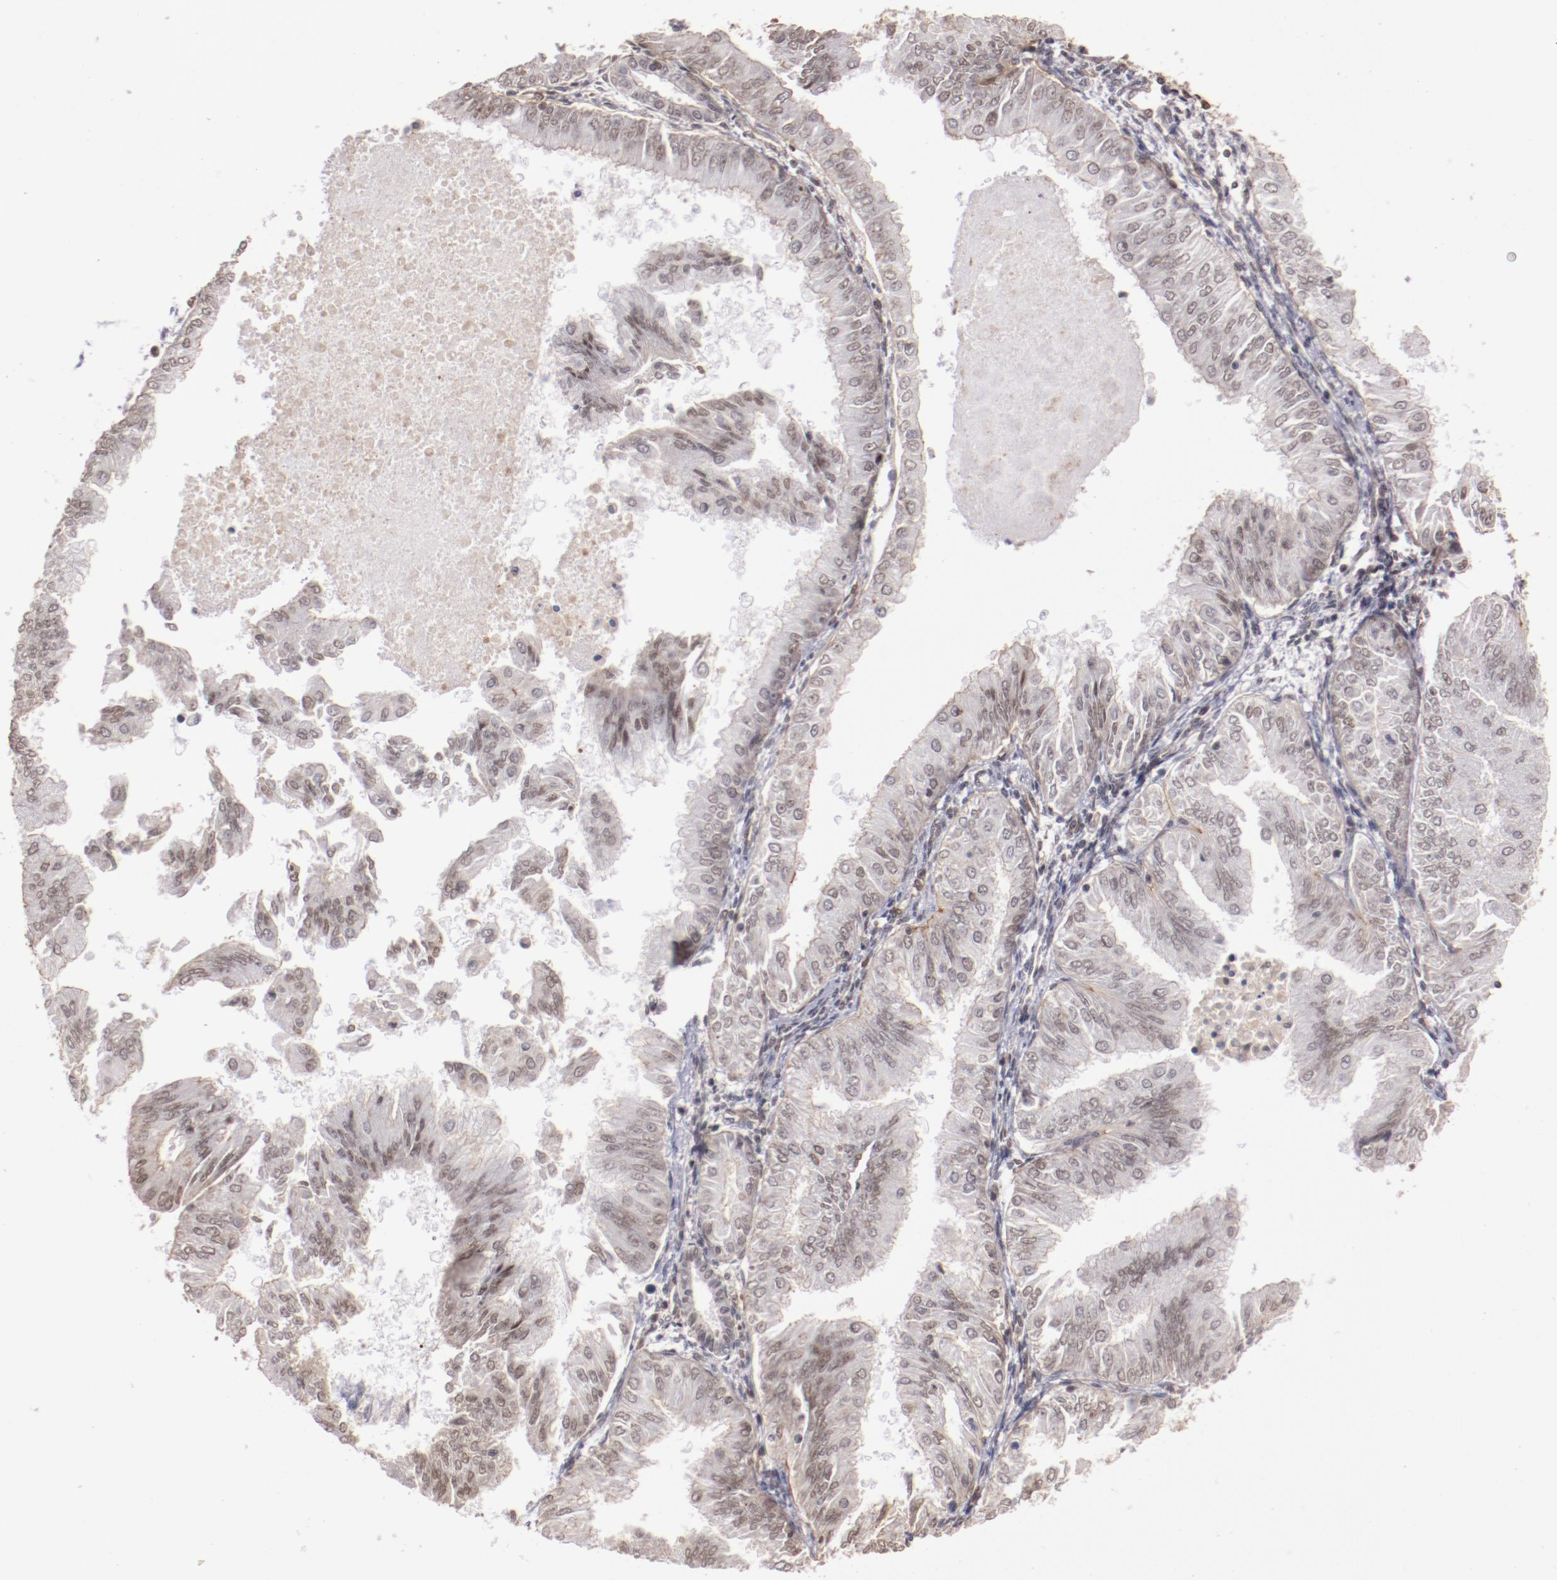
{"staining": {"intensity": "negative", "quantity": "none", "location": "none"}, "tissue": "endometrial cancer", "cell_type": "Tumor cells", "image_type": "cancer", "snomed": [{"axis": "morphology", "description": "Adenocarcinoma, NOS"}, {"axis": "topography", "description": "Endometrium"}], "caption": "This is an immunohistochemistry (IHC) histopathology image of human endometrial adenocarcinoma. There is no staining in tumor cells.", "gene": "STAG2", "patient": {"sex": "female", "age": 53}}